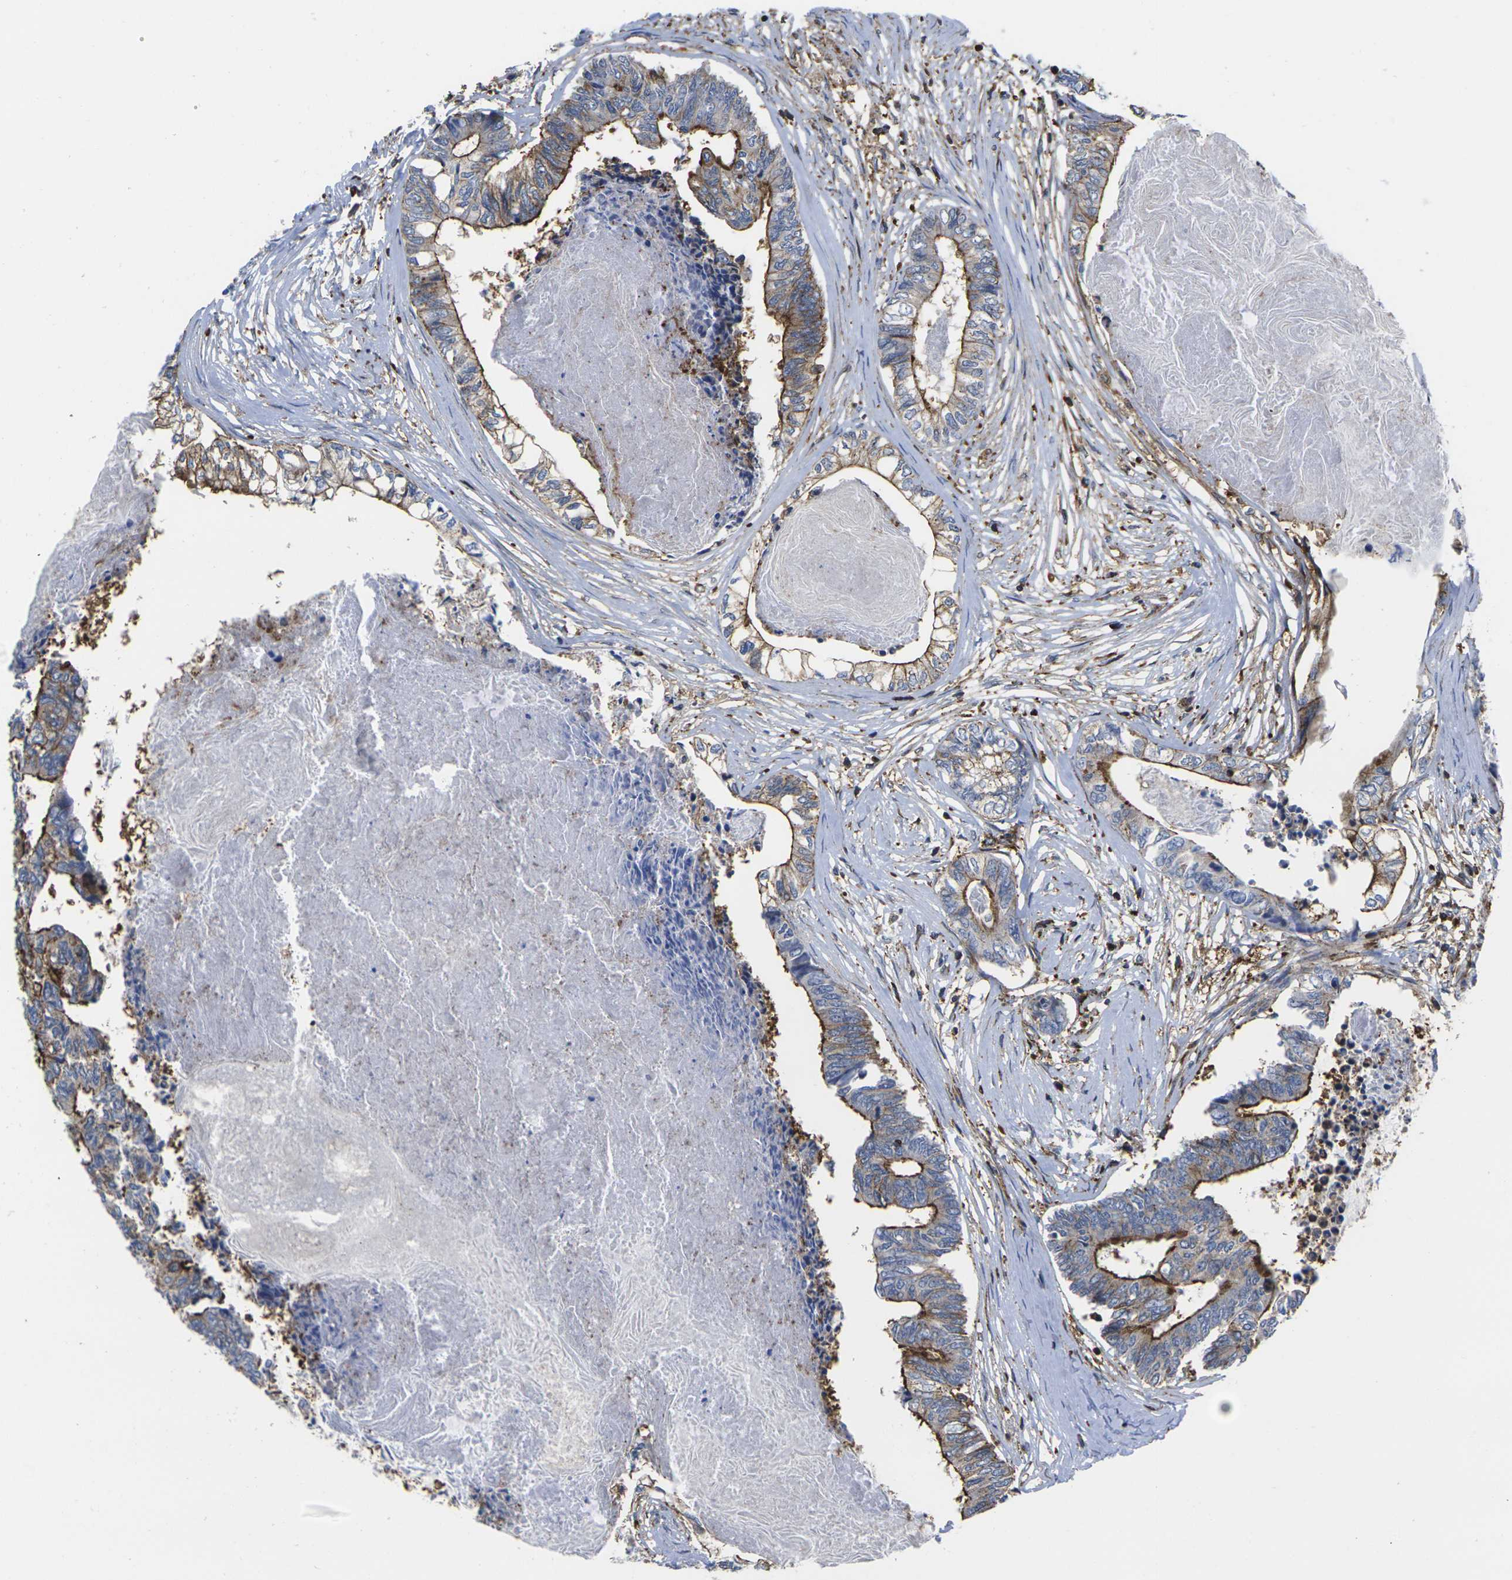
{"staining": {"intensity": "strong", "quantity": ">75%", "location": "cytoplasmic/membranous"}, "tissue": "colorectal cancer", "cell_type": "Tumor cells", "image_type": "cancer", "snomed": [{"axis": "morphology", "description": "Adenocarcinoma, NOS"}, {"axis": "topography", "description": "Rectum"}], "caption": "The image demonstrates immunohistochemical staining of colorectal cancer (adenocarcinoma). There is strong cytoplasmic/membranous expression is seen in approximately >75% of tumor cells.", "gene": "IQGAP1", "patient": {"sex": "male", "age": 63}}